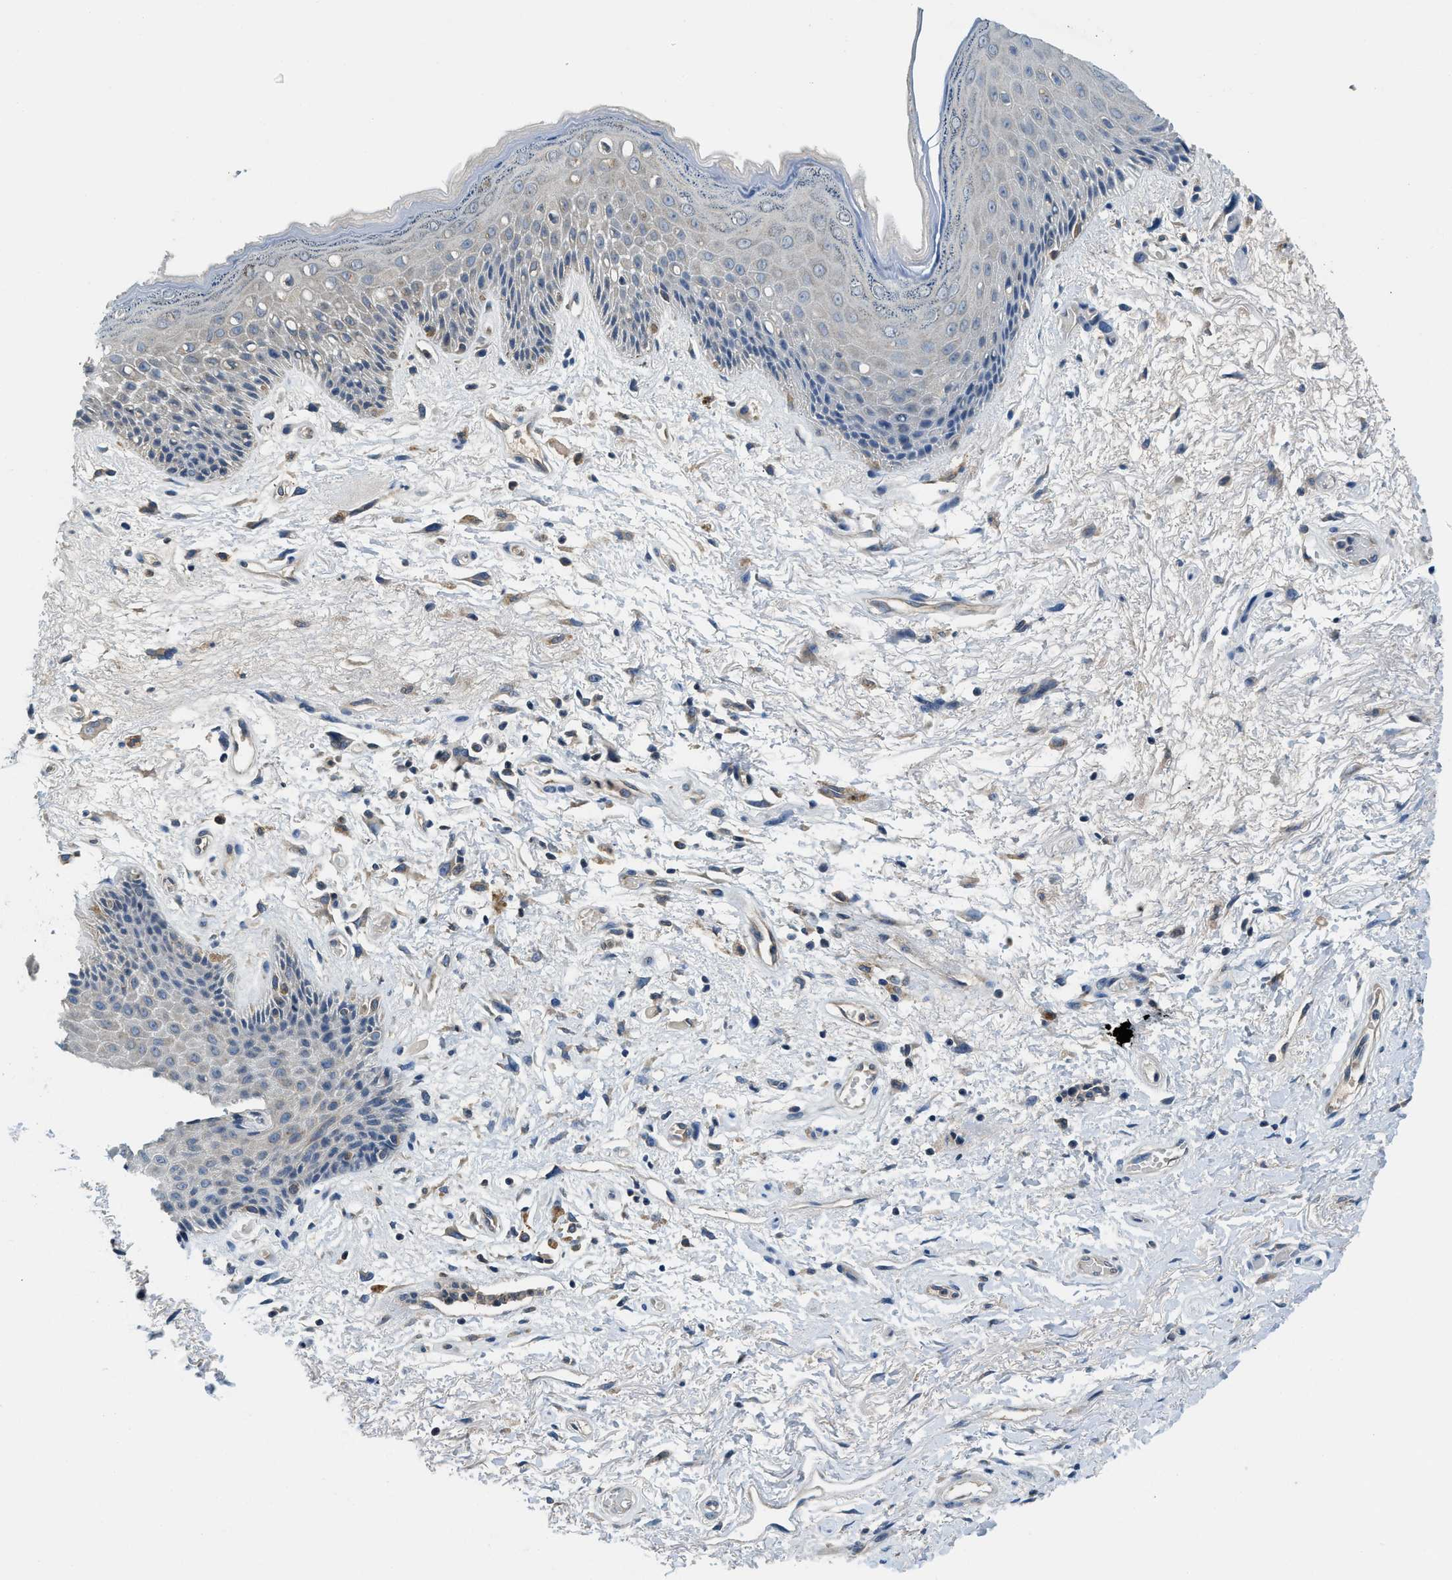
{"staining": {"intensity": "weak", "quantity": "<25%", "location": "cytoplasmic/membranous"}, "tissue": "skin", "cell_type": "Epidermal cells", "image_type": "normal", "snomed": [{"axis": "morphology", "description": "Normal tissue, NOS"}, {"axis": "topography", "description": "Anal"}], "caption": "There is no significant staining in epidermal cells of skin. (DAB (3,3'-diaminobenzidine) IHC with hematoxylin counter stain).", "gene": "BCAP31", "patient": {"sex": "female", "age": 46}}